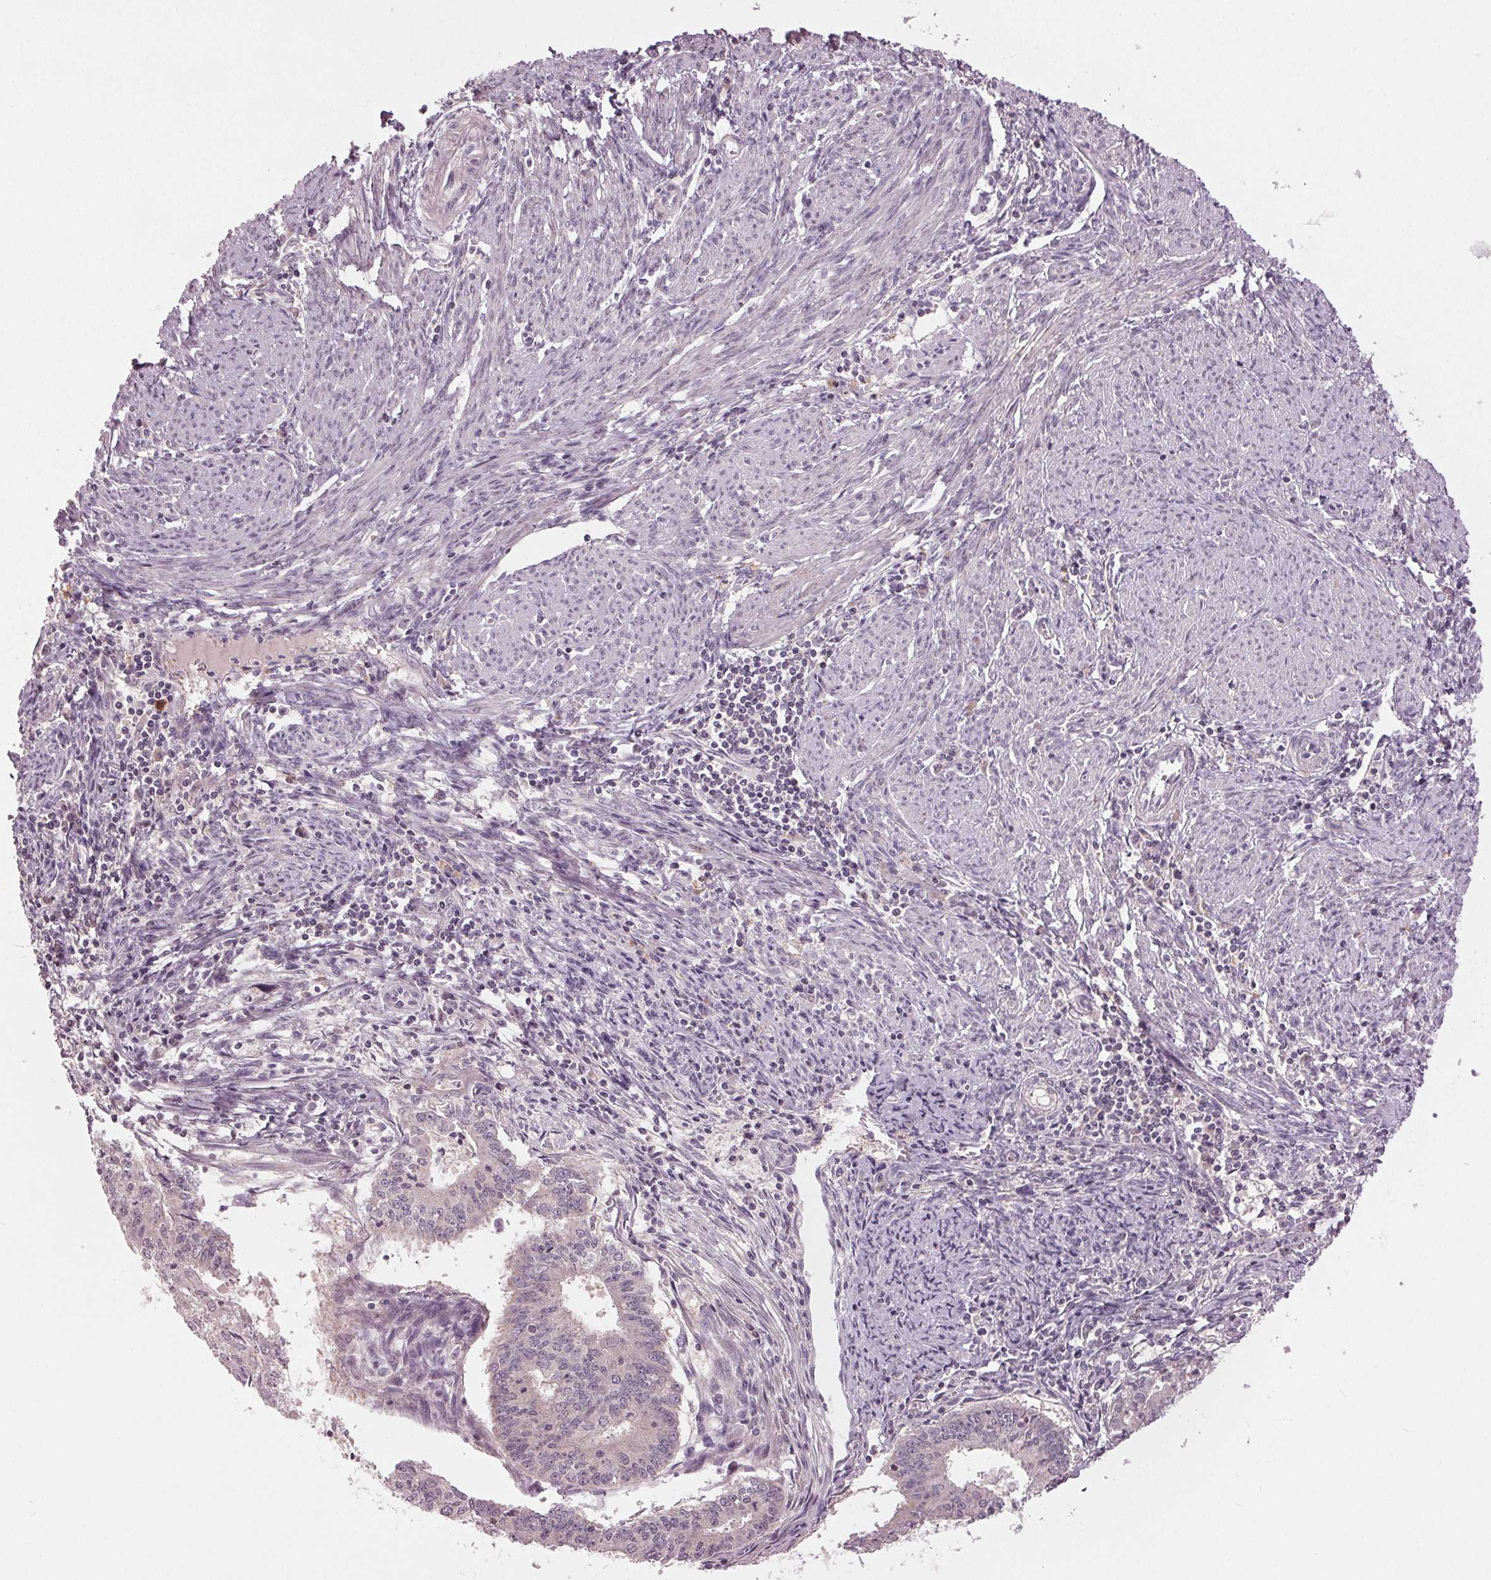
{"staining": {"intensity": "negative", "quantity": "none", "location": "none"}, "tissue": "endometrial cancer", "cell_type": "Tumor cells", "image_type": "cancer", "snomed": [{"axis": "morphology", "description": "Adenocarcinoma, NOS"}, {"axis": "topography", "description": "Endometrium"}], "caption": "The micrograph displays no staining of tumor cells in endometrial cancer (adenocarcinoma).", "gene": "ZNF605", "patient": {"sex": "female", "age": 61}}